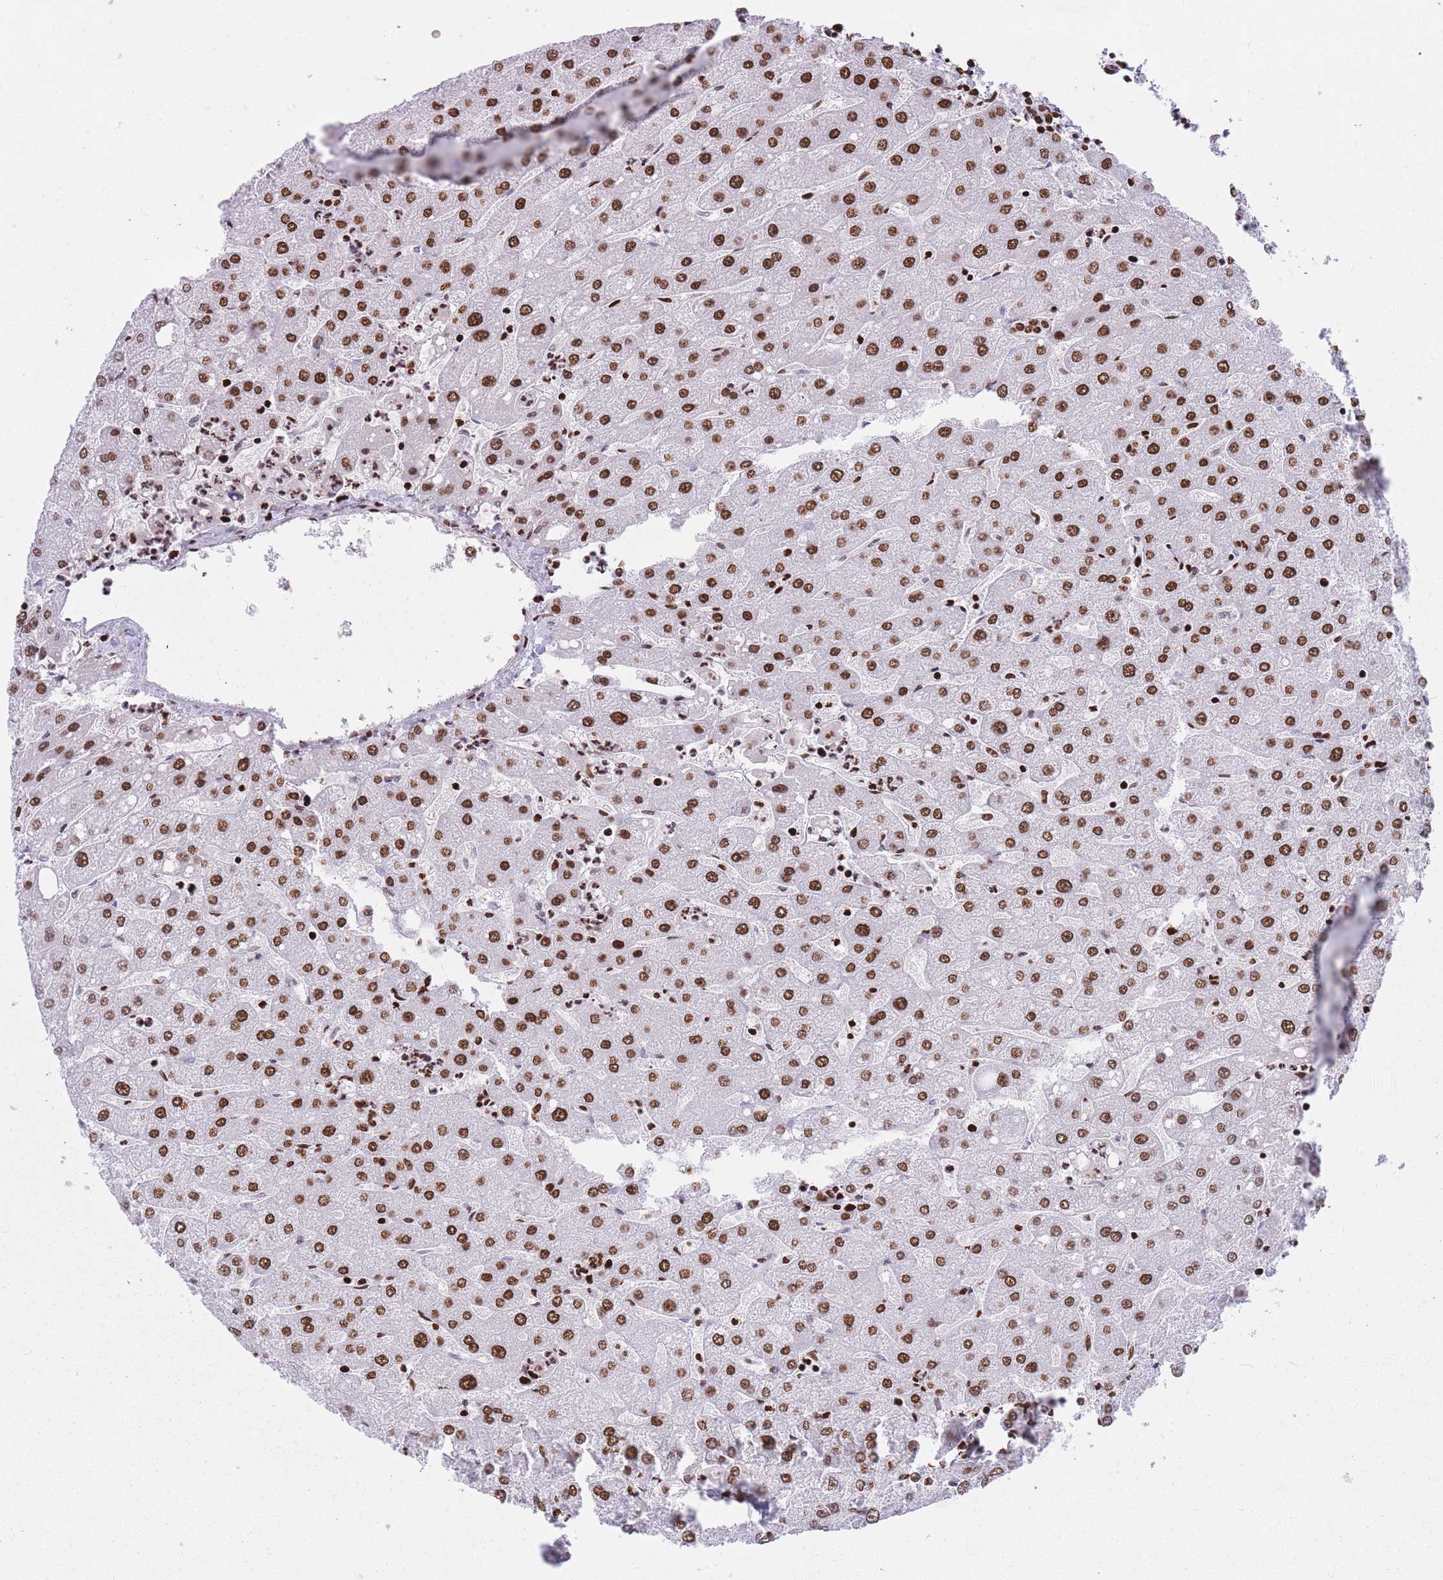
{"staining": {"intensity": "strong", "quantity": ">75%", "location": "nuclear"}, "tissue": "liver", "cell_type": "Cholangiocytes", "image_type": "normal", "snomed": [{"axis": "morphology", "description": "Normal tissue, NOS"}, {"axis": "topography", "description": "Liver"}], "caption": "Human liver stained for a protein (brown) exhibits strong nuclear positive positivity in approximately >75% of cholangiocytes.", "gene": "HNRNPUL1", "patient": {"sex": "male", "age": 67}}